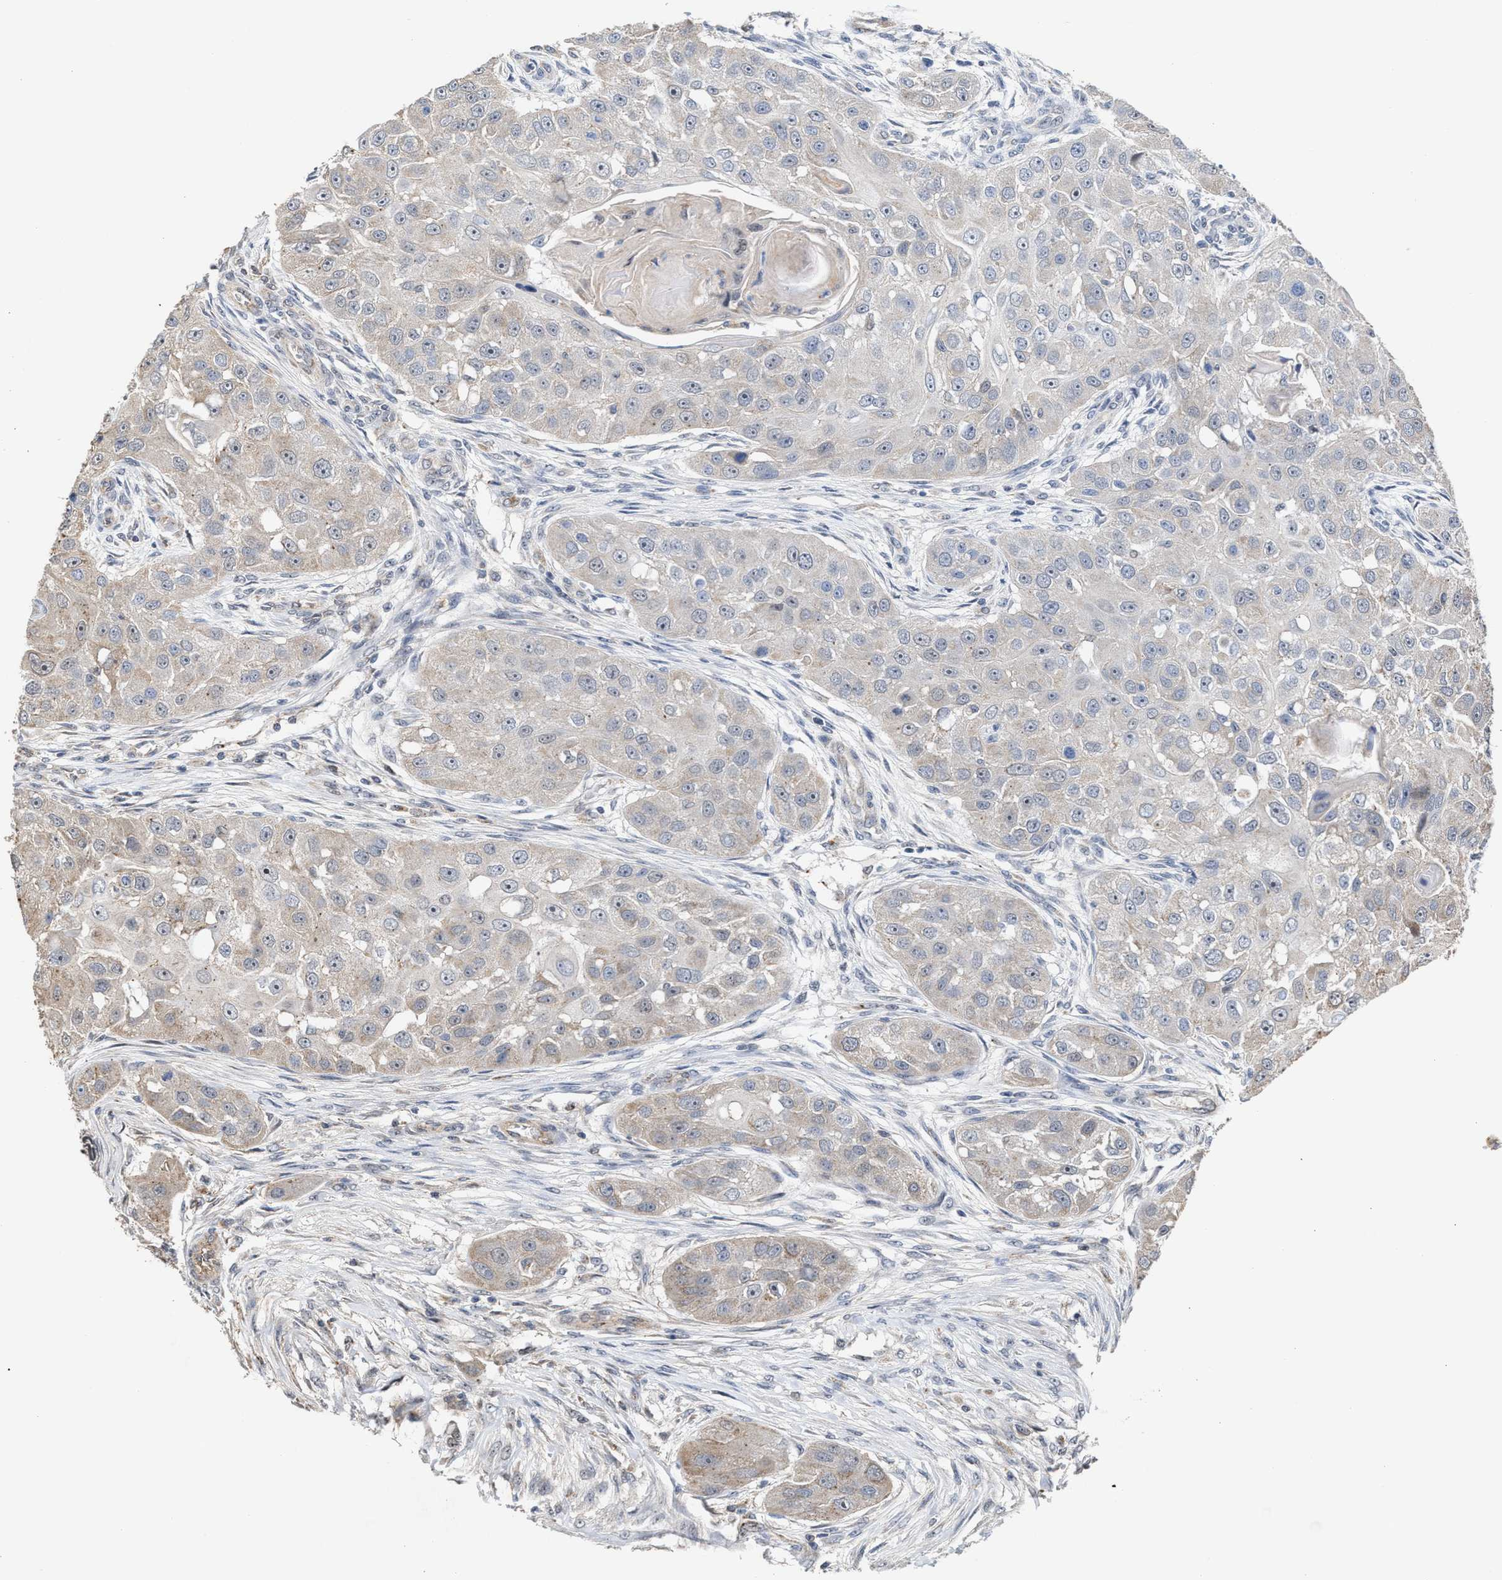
{"staining": {"intensity": "negative", "quantity": "none", "location": "none"}, "tissue": "head and neck cancer", "cell_type": "Tumor cells", "image_type": "cancer", "snomed": [{"axis": "morphology", "description": "Normal tissue, NOS"}, {"axis": "morphology", "description": "Squamous cell carcinoma, NOS"}, {"axis": "topography", "description": "Skeletal muscle"}, {"axis": "topography", "description": "Head-Neck"}], "caption": "This is an IHC photomicrograph of squamous cell carcinoma (head and neck). There is no positivity in tumor cells.", "gene": "EXOSC2", "patient": {"sex": "male", "age": 51}}